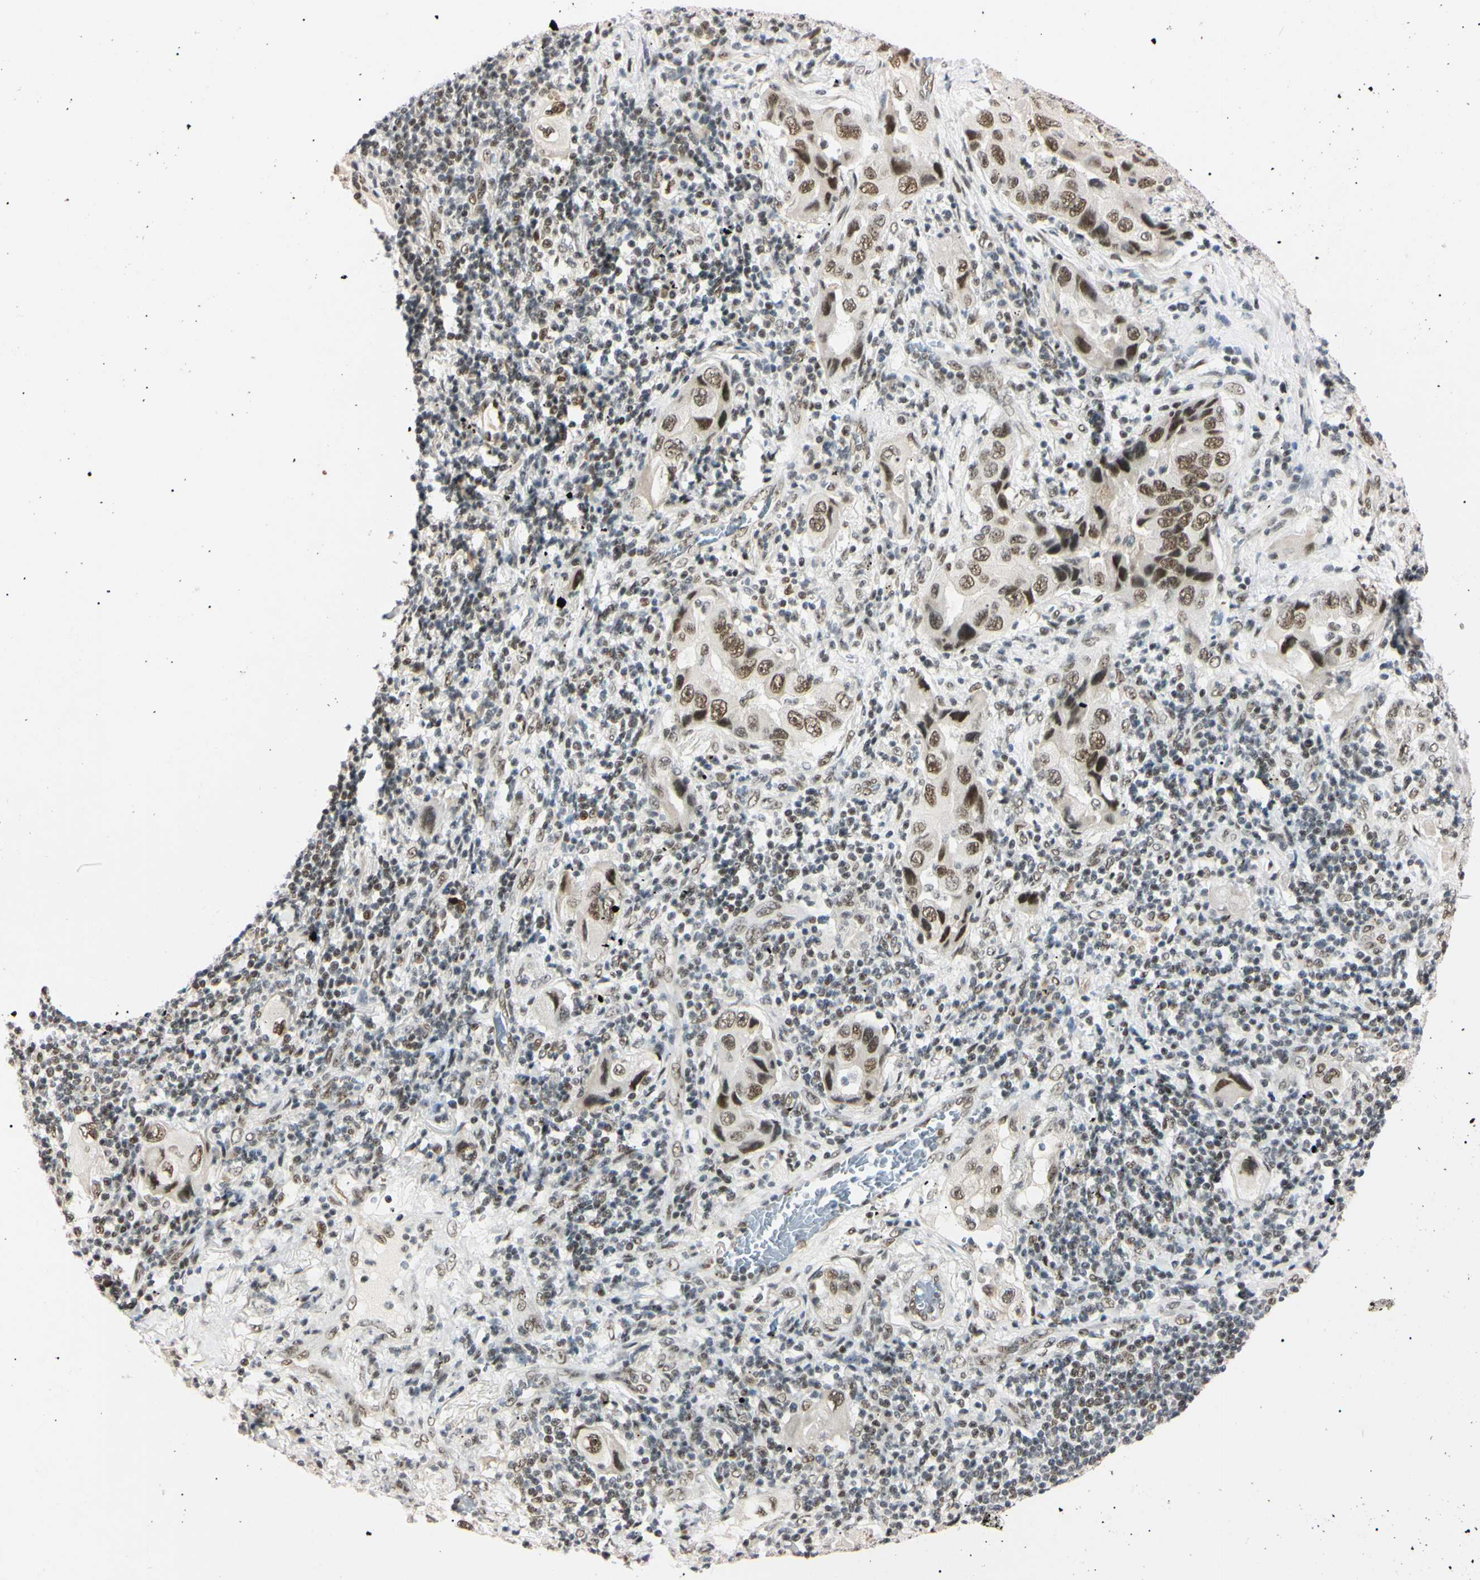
{"staining": {"intensity": "strong", "quantity": ">75%", "location": "nuclear"}, "tissue": "lung cancer", "cell_type": "Tumor cells", "image_type": "cancer", "snomed": [{"axis": "morphology", "description": "Adenocarcinoma, NOS"}, {"axis": "topography", "description": "Lung"}], "caption": "Human lung cancer stained for a protein (brown) reveals strong nuclear positive expression in approximately >75% of tumor cells.", "gene": "ZNF134", "patient": {"sex": "female", "age": 65}}